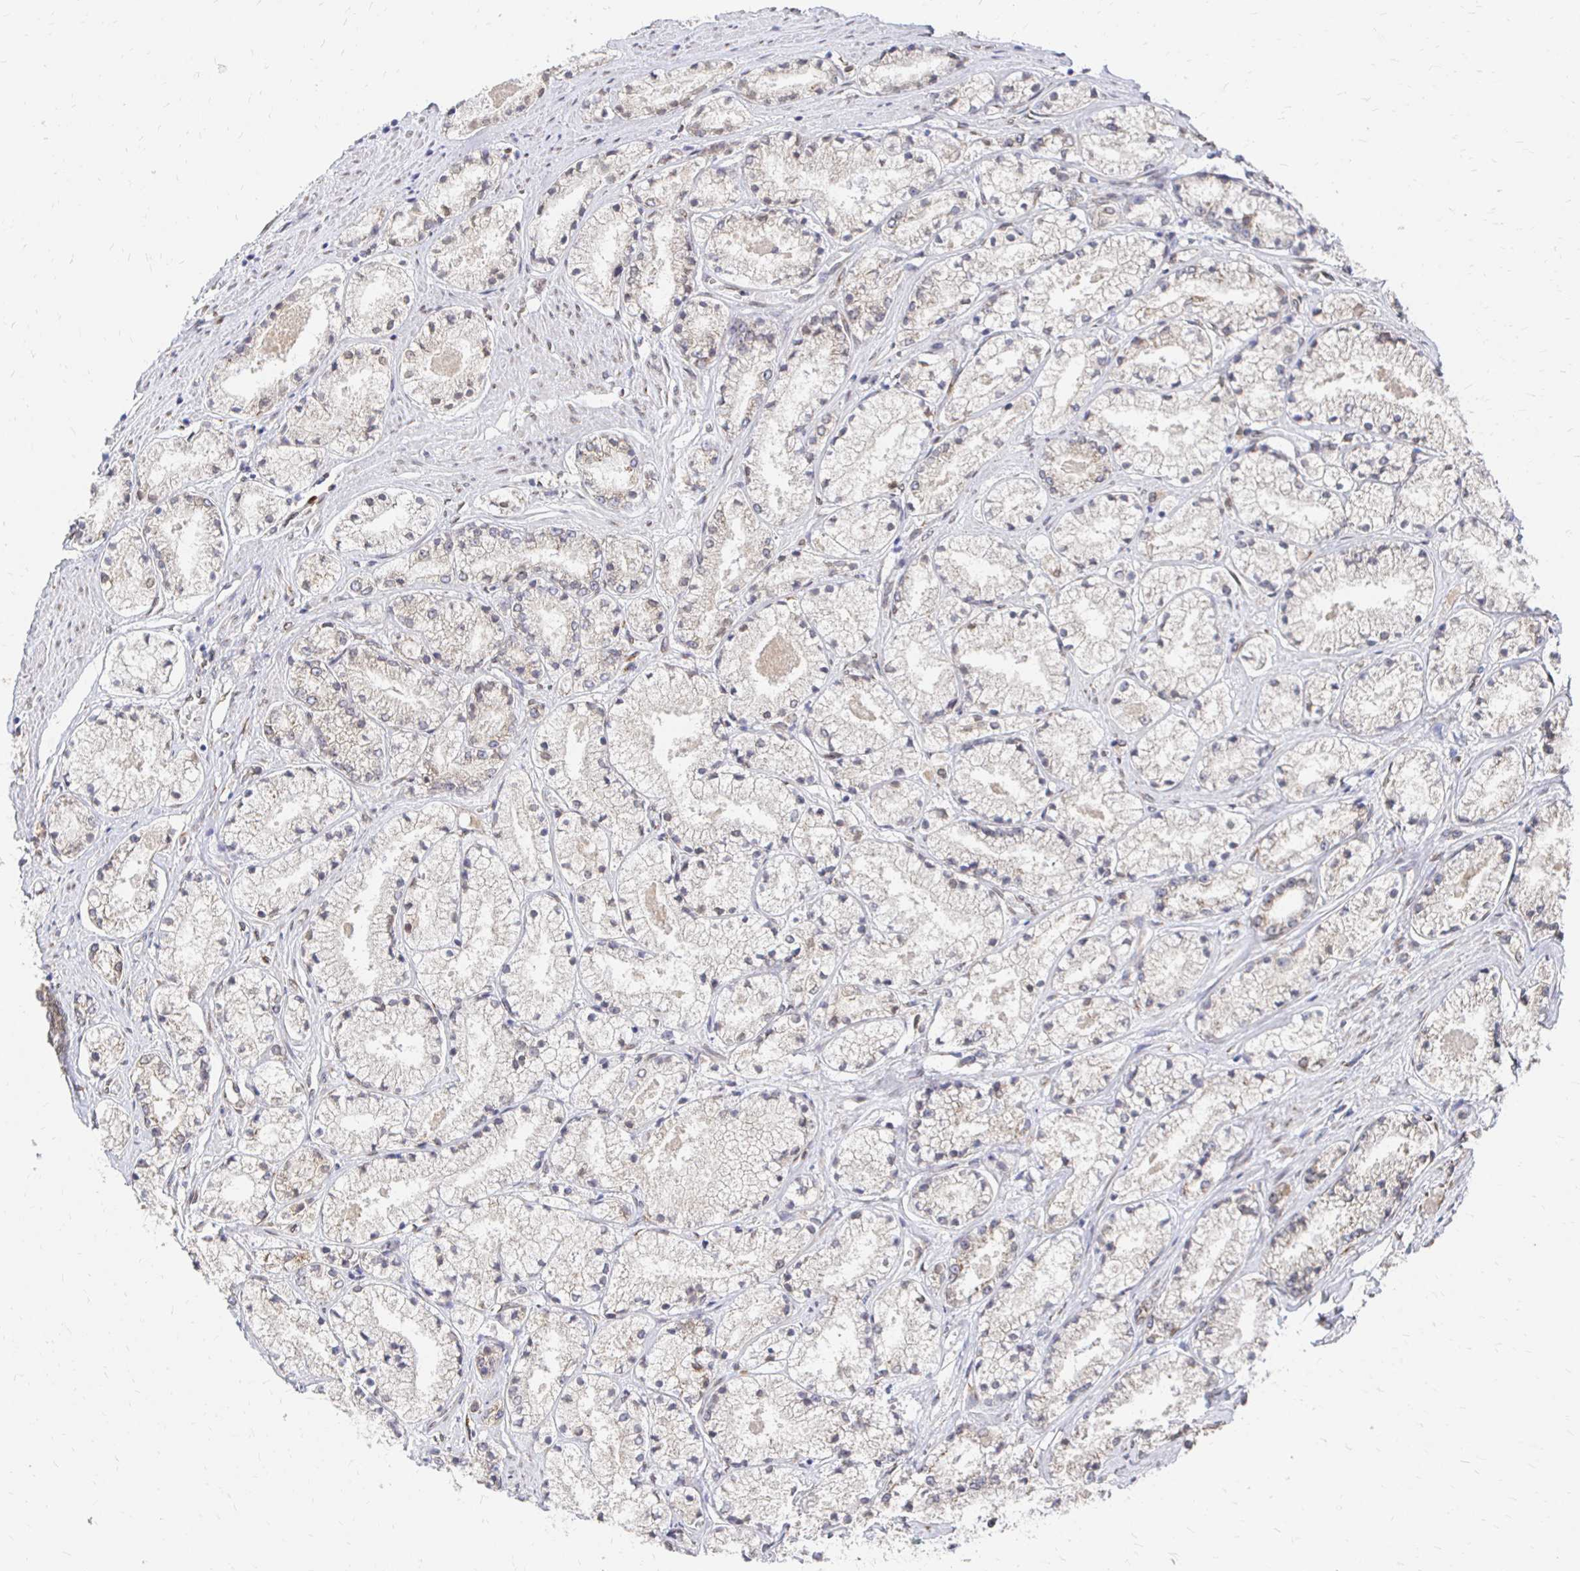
{"staining": {"intensity": "negative", "quantity": "none", "location": "none"}, "tissue": "prostate cancer", "cell_type": "Tumor cells", "image_type": "cancer", "snomed": [{"axis": "morphology", "description": "Adenocarcinoma, High grade"}, {"axis": "topography", "description": "Prostate"}], "caption": "There is no significant expression in tumor cells of prostate cancer (adenocarcinoma (high-grade)). The staining was performed using DAB (3,3'-diaminobenzidine) to visualize the protein expression in brown, while the nuclei were stained in blue with hematoxylin (Magnification: 20x).", "gene": "PELI3", "patient": {"sex": "male", "age": 63}}